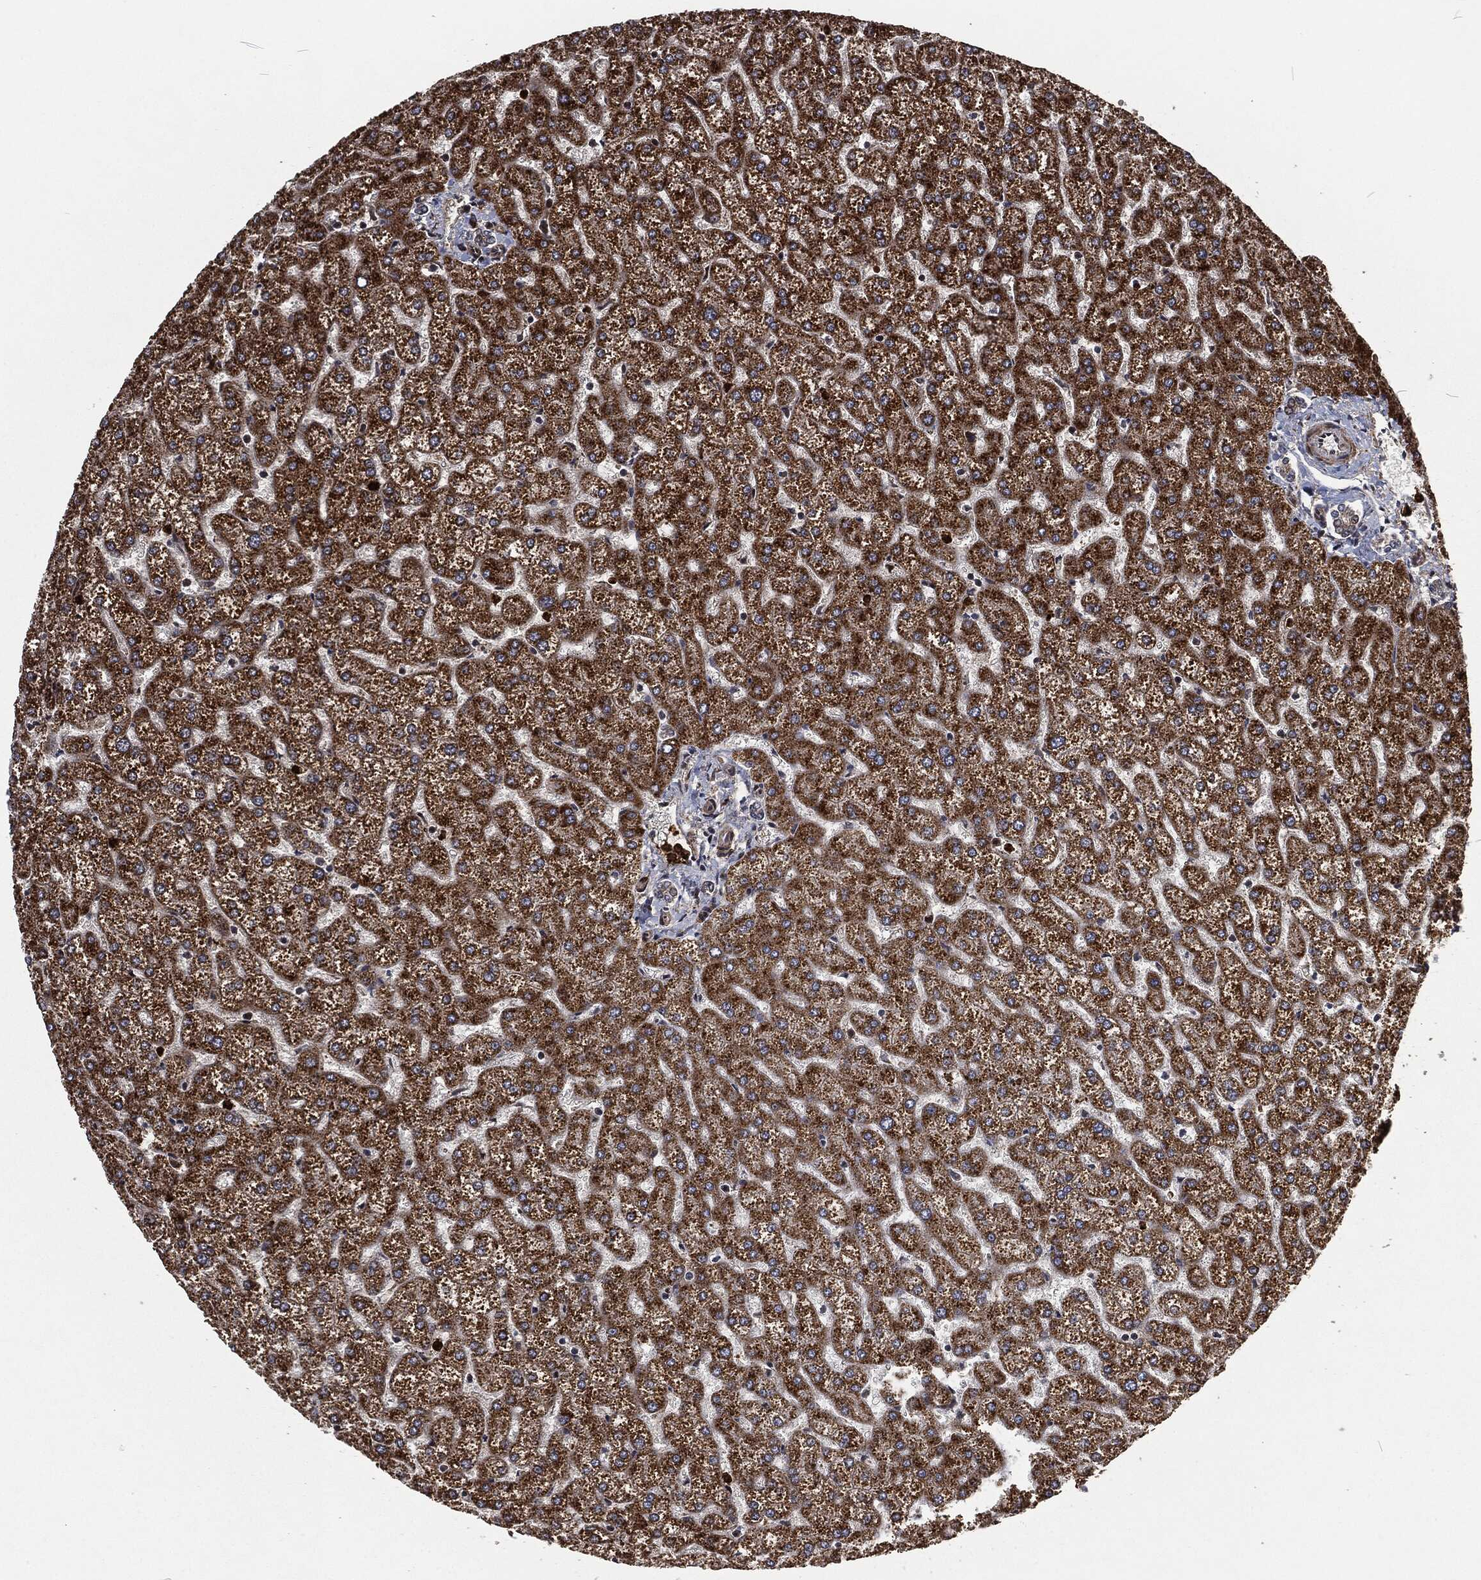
{"staining": {"intensity": "weak", "quantity": "25%-75%", "location": "cytoplasmic/membranous"}, "tissue": "liver", "cell_type": "Cholangiocytes", "image_type": "normal", "snomed": [{"axis": "morphology", "description": "Normal tissue, NOS"}, {"axis": "topography", "description": "Liver"}], "caption": "Approximately 25%-75% of cholangiocytes in benign liver exhibit weak cytoplasmic/membranous protein positivity as visualized by brown immunohistochemical staining.", "gene": "CMPK2", "patient": {"sex": "female", "age": 32}}